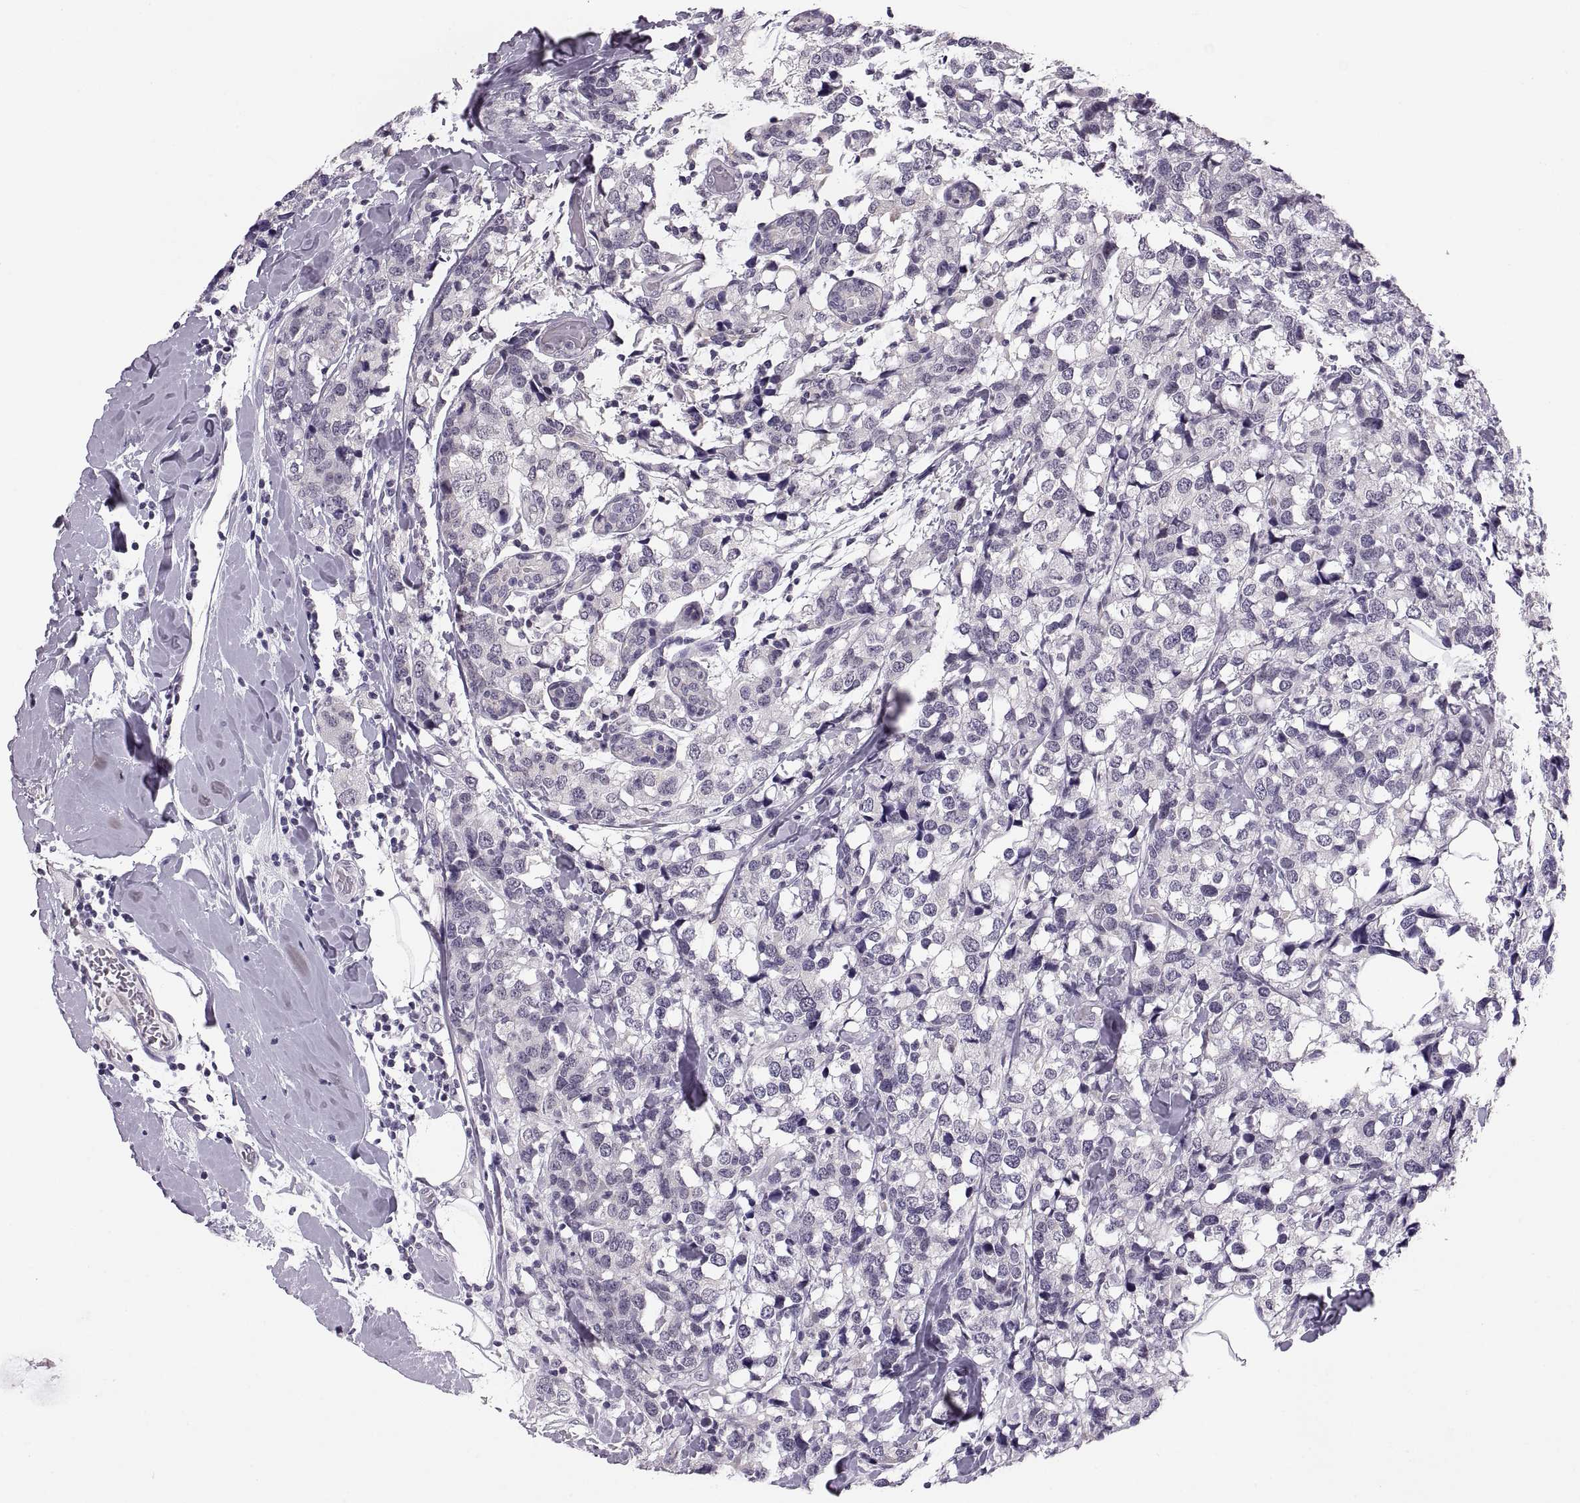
{"staining": {"intensity": "negative", "quantity": "none", "location": "none"}, "tissue": "breast cancer", "cell_type": "Tumor cells", "image_type": "cancer", "snomed": [{"axis": "morphology", "description": "Lobular carcinoma"}, {"axis": "topography", "description": "Breast"}], "caption": "Tumor cells show no significant protein expression in breast cancer.", "gene": "ADH6", "patient": {"sex": "female", "age": 59}}